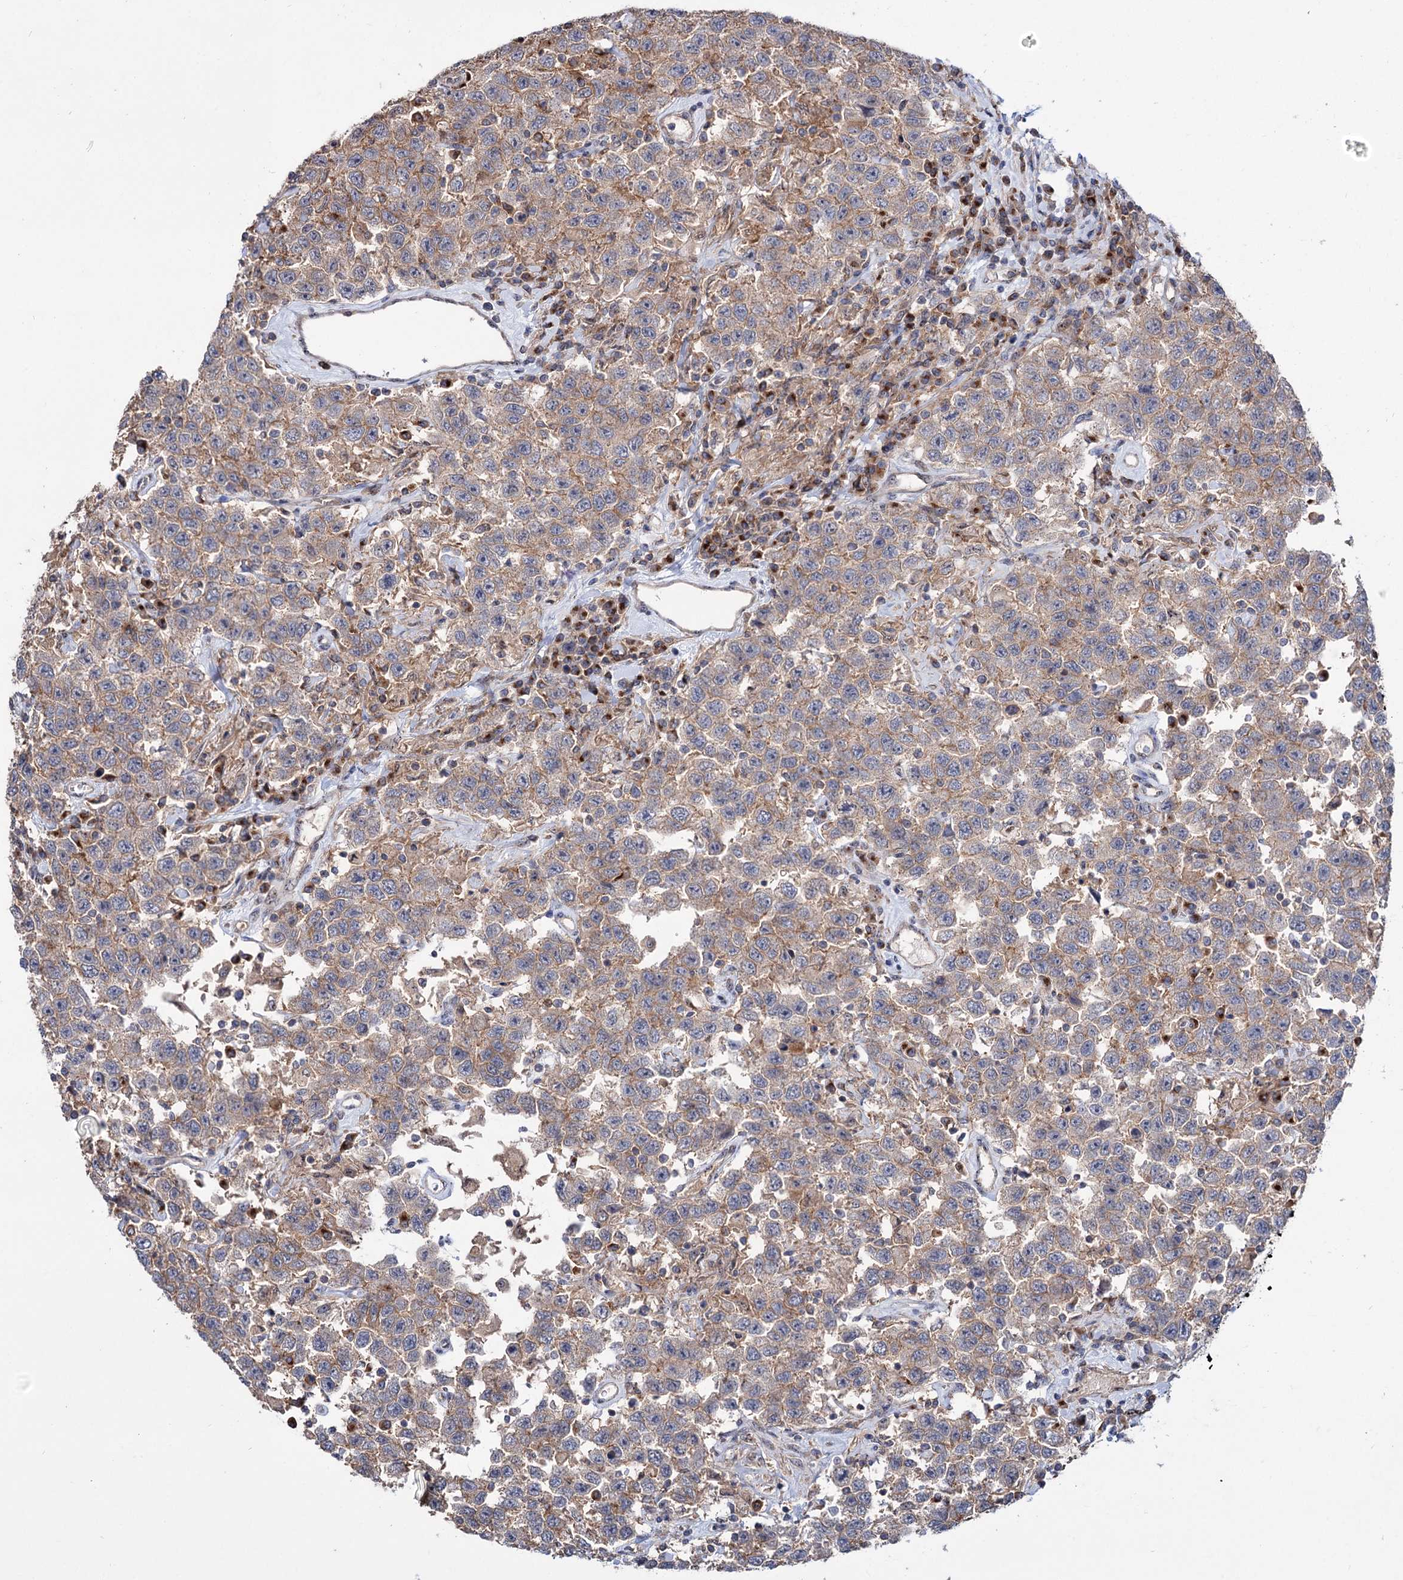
{"staining": {"intensity": "moderate", "quantity": "25%-75%", "location": "cytoplasmic/membranous"}, "tissue": "testis cancer", "cell_type": "Tumor cells", "image_type": "cancer", "snomed": [{"axis": "morphology", "description": "Seminoma, NOS"}, {"axis": "topography", "description": "Testis"}], "caption": "Immunohistochemical staining of seminoma (testis) displays medium levels of moderate cytoplasmic/membranous protein positivity in approximately 25%-75% of tumor cells.", "gene": "SEC24A", "patient": {"sex": "male", "age": 41}}